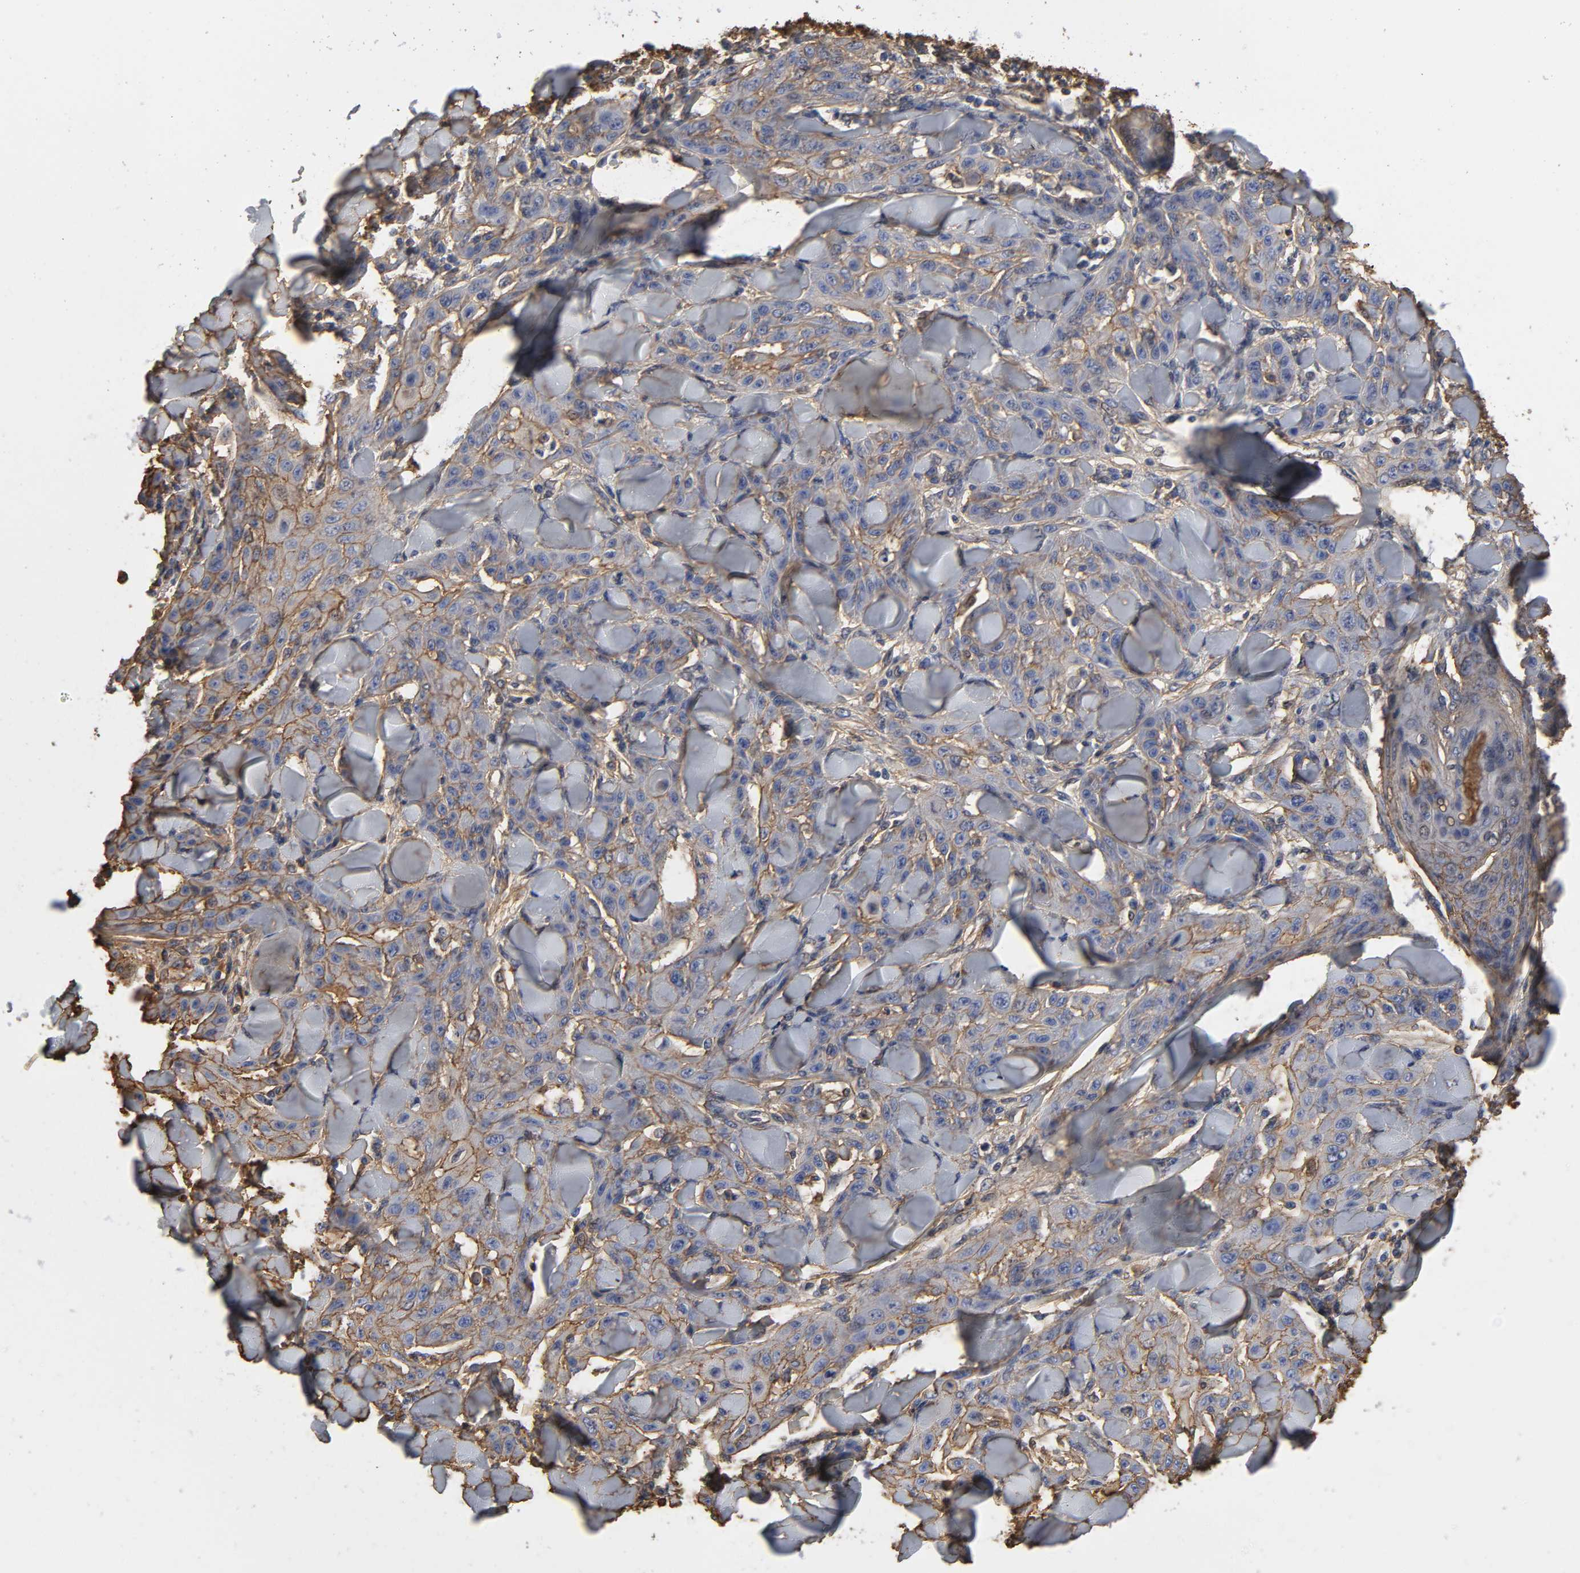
{"staining": {"intensity": "moderate", "quantity": "25%-75%", "location": "cytoplasmic/membranous"}, "tissue": "skin cancer", "cell_type": "Tumor cells", "image_type": "cancer", "snomed": [{"axis": "morphology", "description": "Squamous cell carcinoma, NOS"}, {"axis": "topography", "description": "Skin"}], "caption": "An immunohistochemistry (IHC) image of tumor tissue is shown. Protein staining in brown labels moderate cytoplasmic/membranous positivity in skin squamous cell carcinoma within tumor cells.", "gene": "ANXA2", "patient": {"sex": "male", "age": 24}}